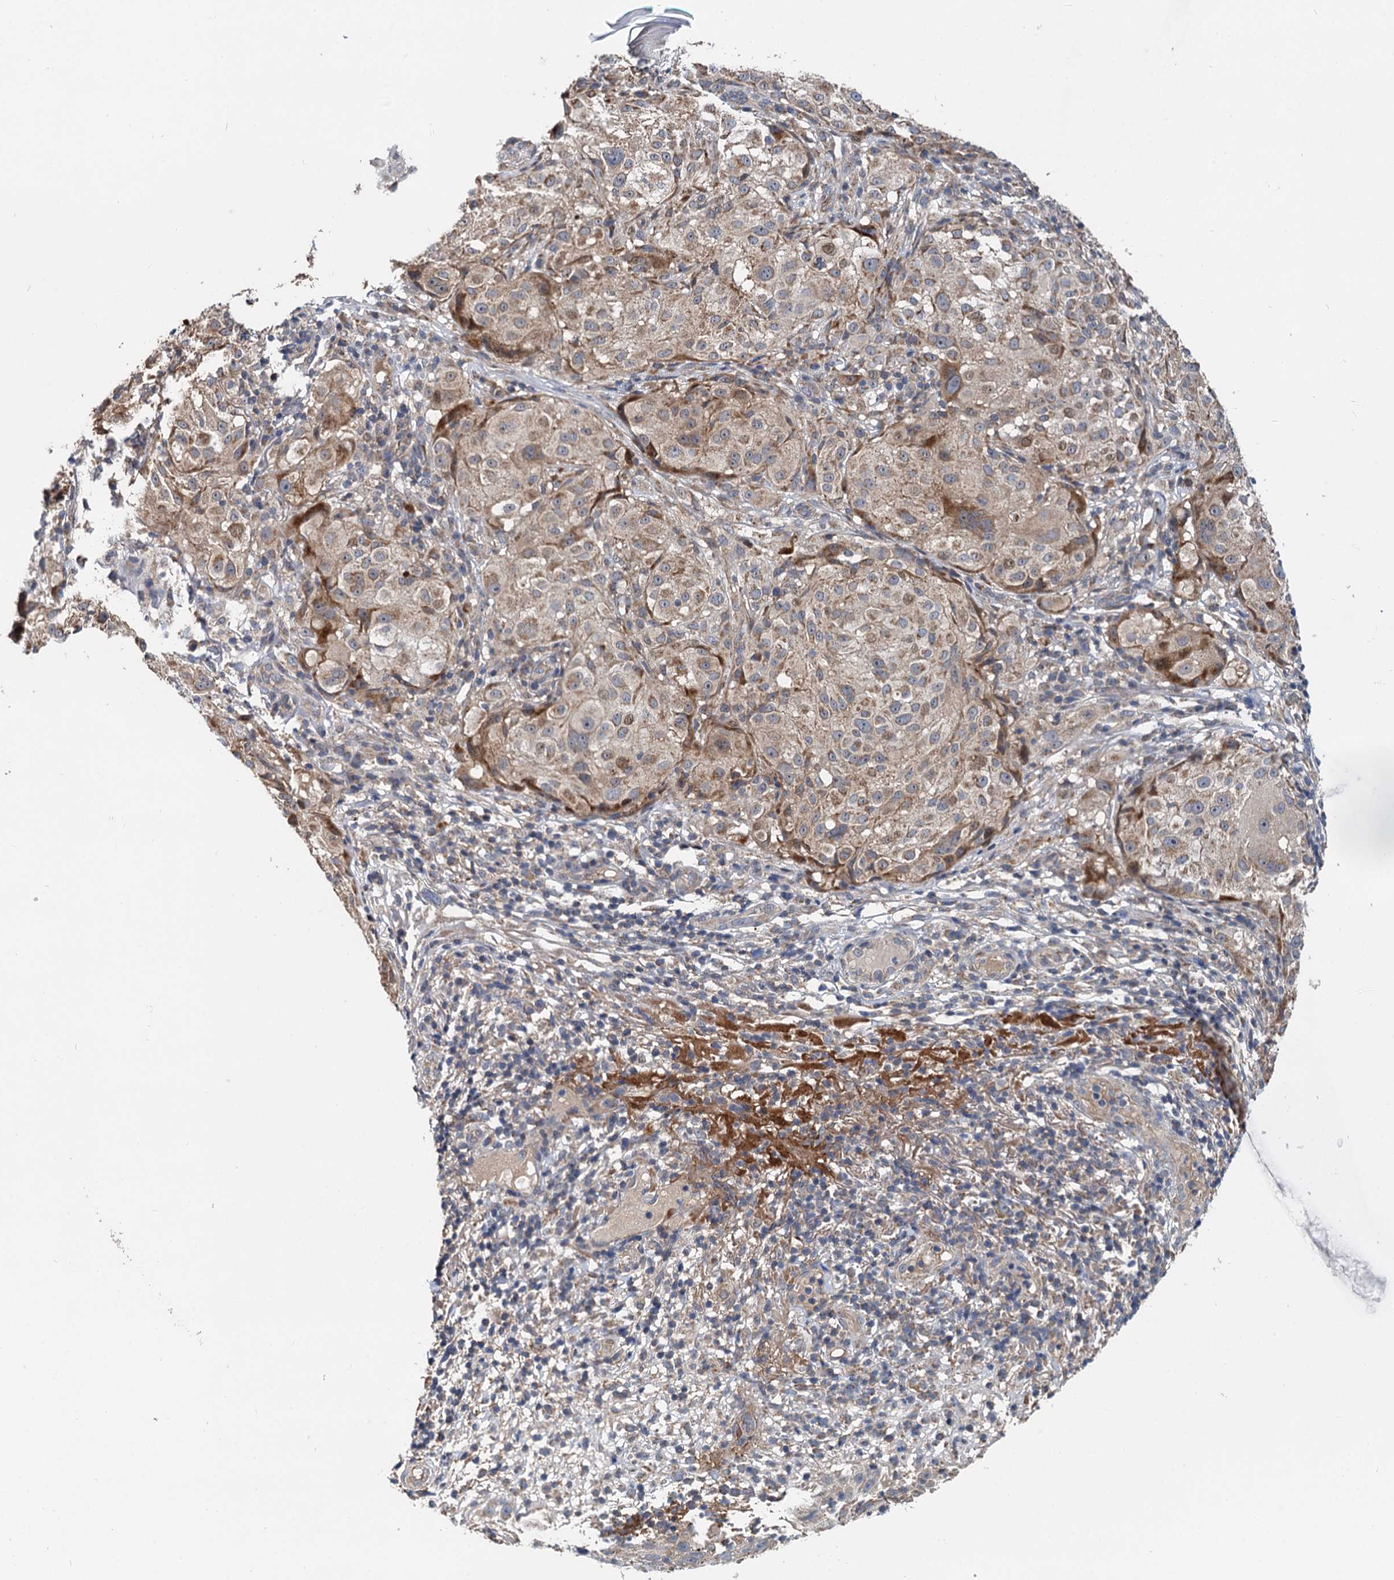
{"staining": {"intensity": "moderate", "quantity": "25%-75%", "location": "cytoplasmic/membranous"}, "tissue": "melanoma", "cell_type": "Tumor cells", "image_type": "cancer", "snomed": [{"axis": "morphology", "description": "Necrosis, NOS"}, {"axis": "morphology", "description": "Malignant melanoma, NOS"}, {"axis": "topography", "description": "Skin"}], "caption": "Tumor cells exhibit medium levels of moderate cytoplasmic/membranous staining in approximately 25%-75% of cells in melanoma. Using DAB (brown) and hematoxylin (blue) stains, captured at high magnification using brightfield microscopy.", "gene": "SPRYD3", "patient": {"sex": "female", "age": 87}}